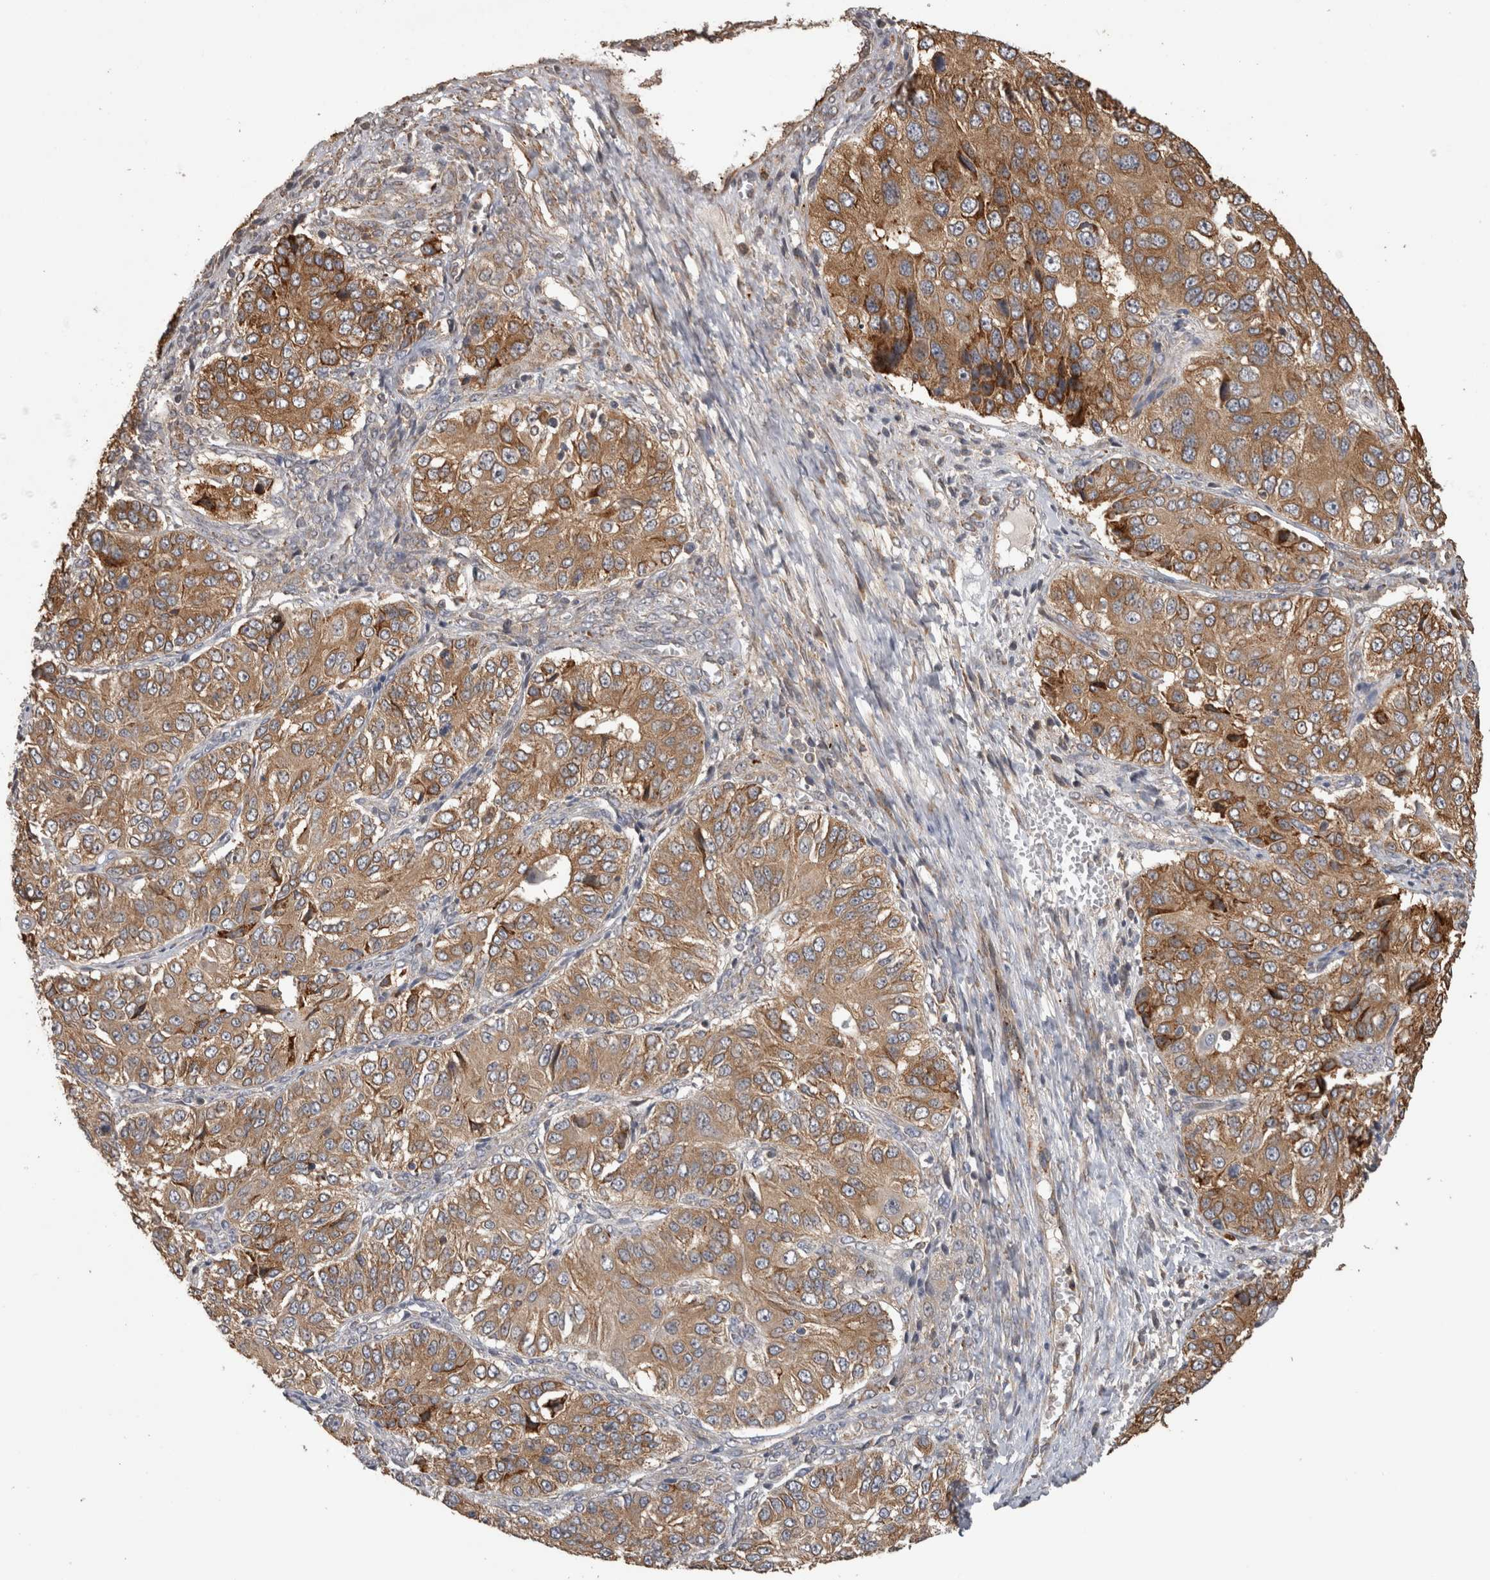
{"staining": {"intensity": "moderate", "quantity": ">75%", "location": "cytoplasmic/membranous"}, "tissue": "ovarian cancer", "cell_type": "Tumor cells", "image_type": "cancer", "snomed": [{"axis": "morphology", "description": "Carcinoma, endometroid"}, {"axis": "topography", "description": "Ovary"}], "caption": "This is a photomicrograph of immunohistochemistry (IHC) staining of ovarian cancer (endometroid carcinoma), which shows moderate expression in the cytoplasmic/membranous of tumor cells.", "gene": "TBCE", "patient": {"sex": "female", "age": 51}}